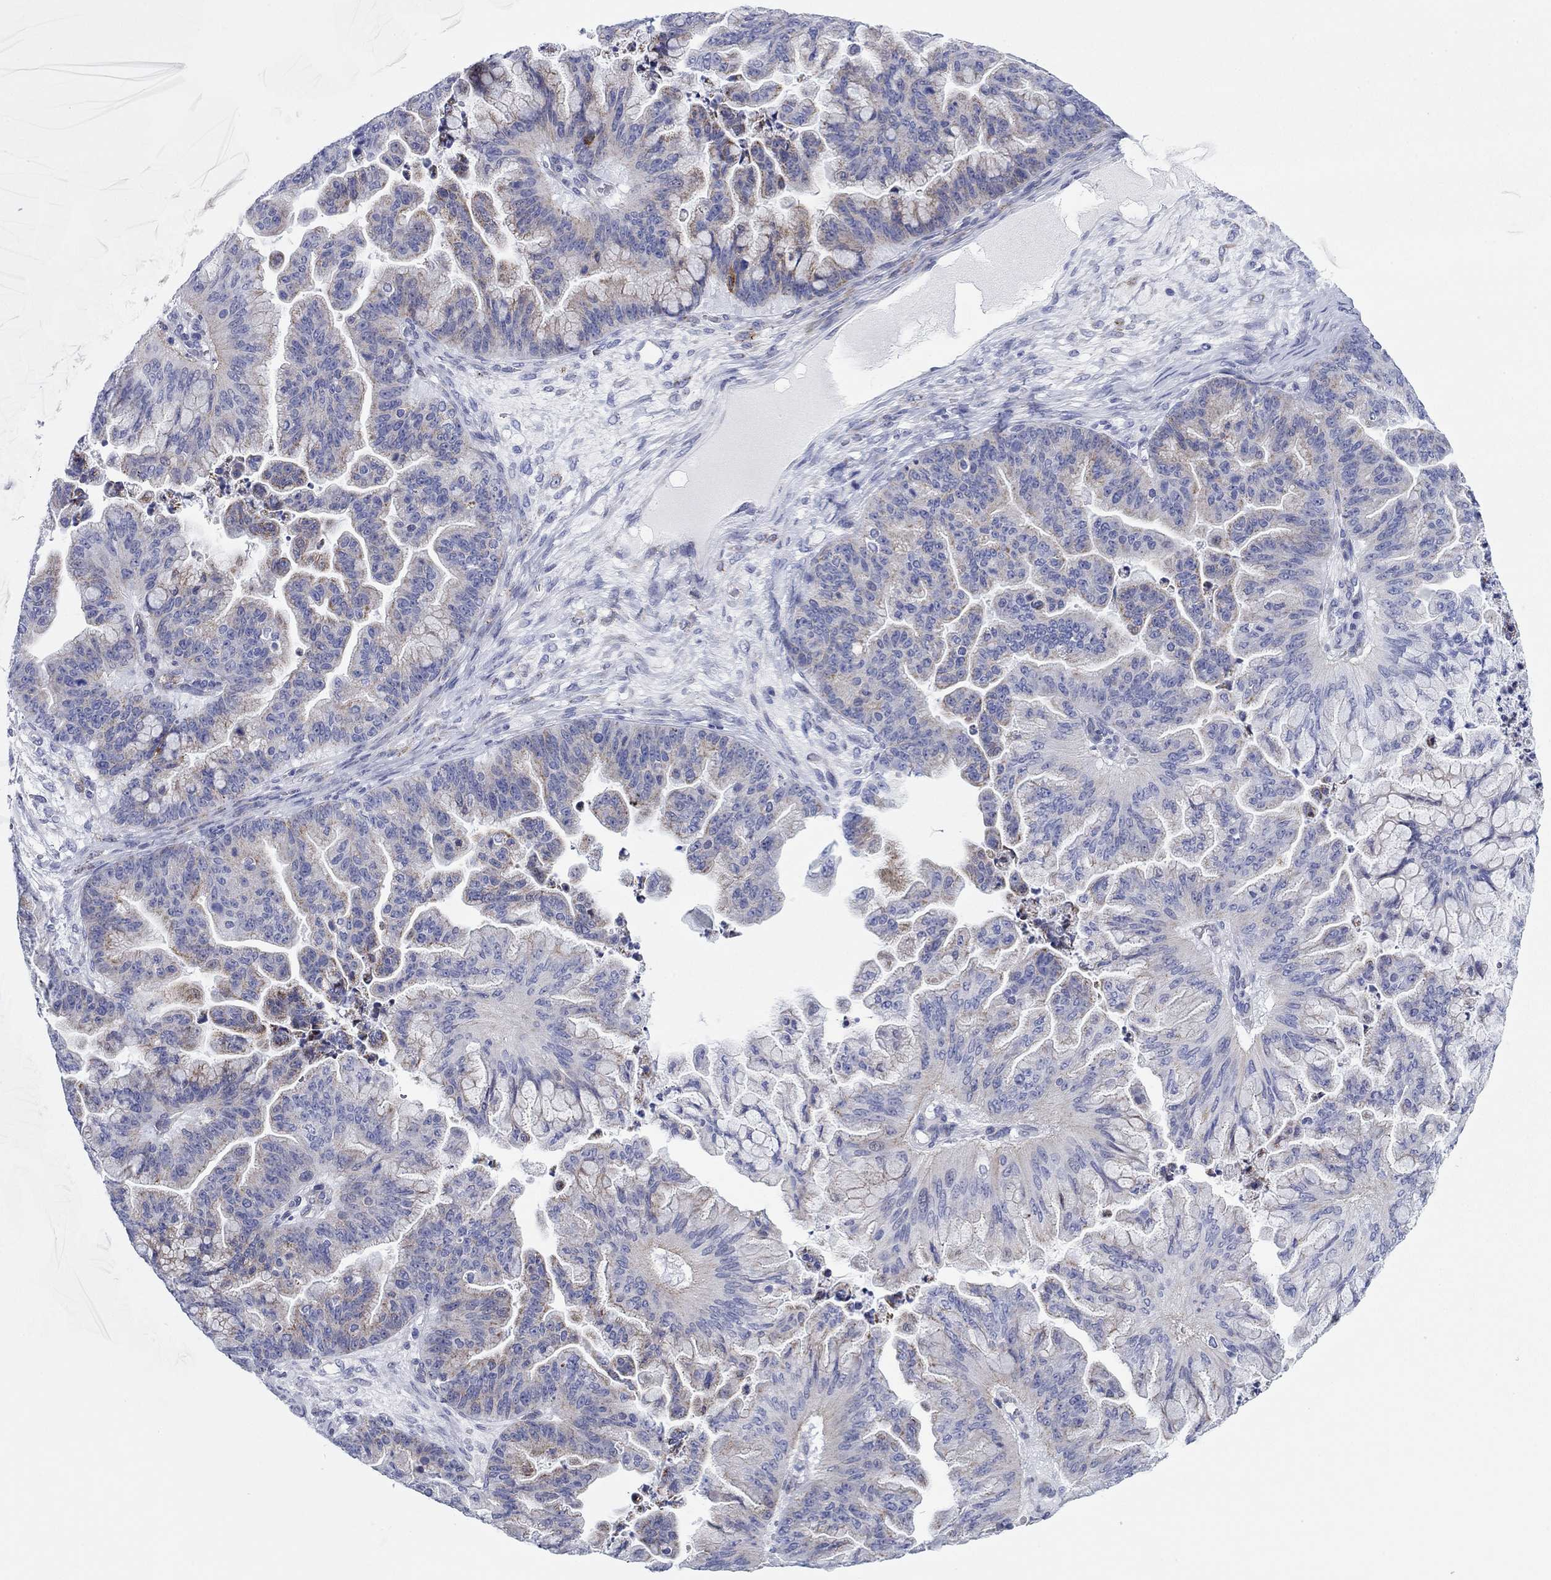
{"staining": {"intensity": "weak", "quantity": "<25%", "location": "cytoplasmic/membranous"}, "tissue": "ovarian cancer", "cell_type": "Tumor cells", "image_type": "cancer", "snomed": [{"axis": "morphology", "description": "Cystadenocarcinoma, mucinous, NOS"}, {"axis": "topography", "description": "Ovary"}], "caption": "Tumor cells are negative for protein expression in human ovarian cancer. The staining is performed using DAB (3,3'-diaminobenzidine) brown chromogen with nuclei counter-stained in using hematoxylin.", "gene": "CHI3L2", "patient": {"sex": "female", "age": 67}}